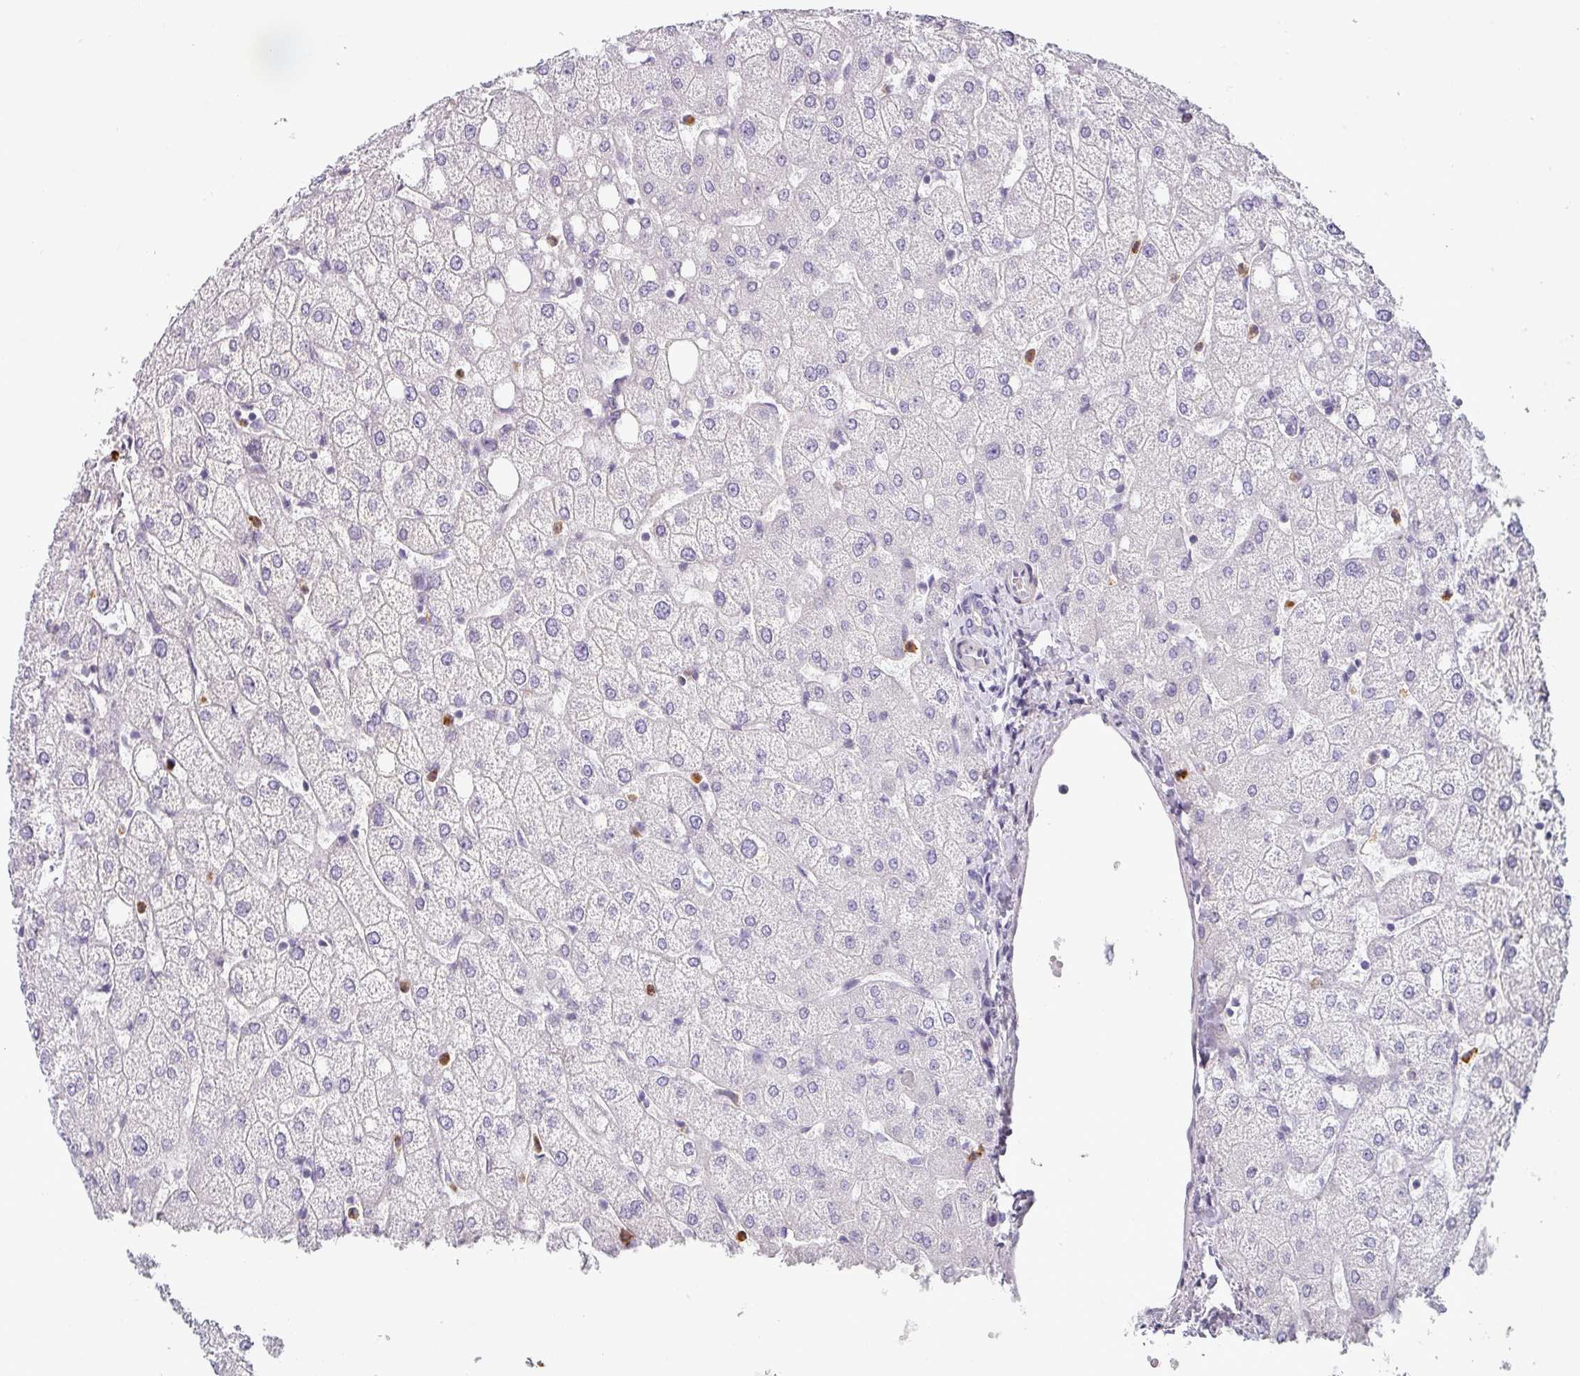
{"staining": {"intensity": "negative", "quantity": "none", "location": "none"}, "tissue": "liver", "cell_type": "Cholangiocytes", "image_type": "normal", "snomed": [{"axis": "morphology", "description": "Normal tissue, NOS"}, {"axis": "topography", "description": "Liver"}], "caption": "IHC of unremarkable human liver demonstrates no expression in cholangiocytes.", "gene": "BTLA", "patient": {"sex": "female", "age": 54}}